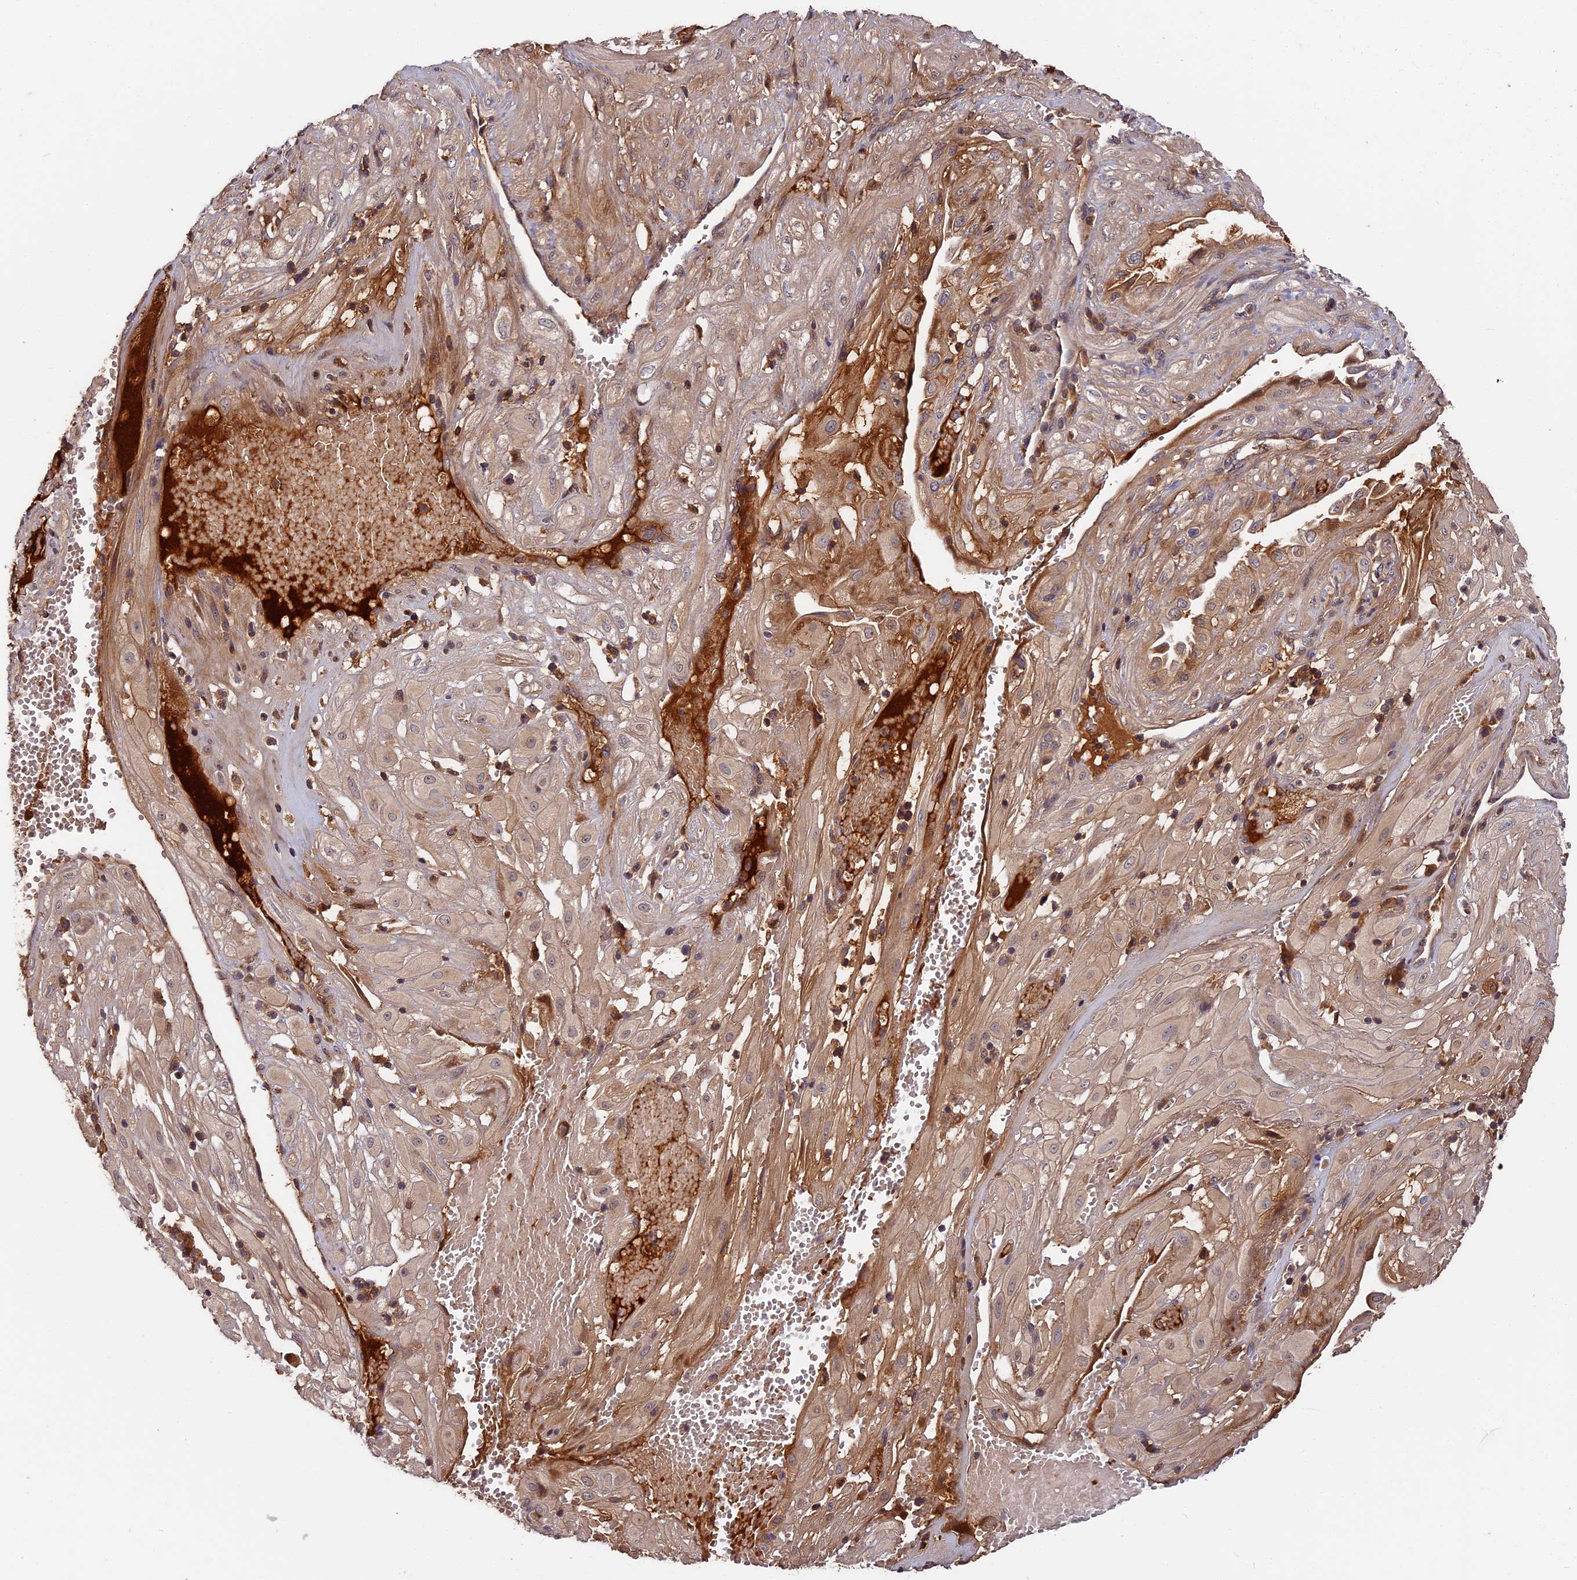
{"staining": {"intensity": "weak", "quantity": "<25%", "location": "cytoplasmic/membranous"}, "tissue": "cervical cancer", "cell_type": "Tumor cells", "image_type": "cancer", "snomed": [{"axis": "morphology", "description": "Squamous cell carcinoma, NOS"}, {"axis": "topography", "description": "Cervix"}], "caption": "IHC histopathology image of neoplastic tissue: cervical cancer stained with DAB (3,3'-diaminobenzidine) shows no significant protein staining in tumor cells.", "gene": "ITIH1", "patient": {"sex": "female", "age": 36}}